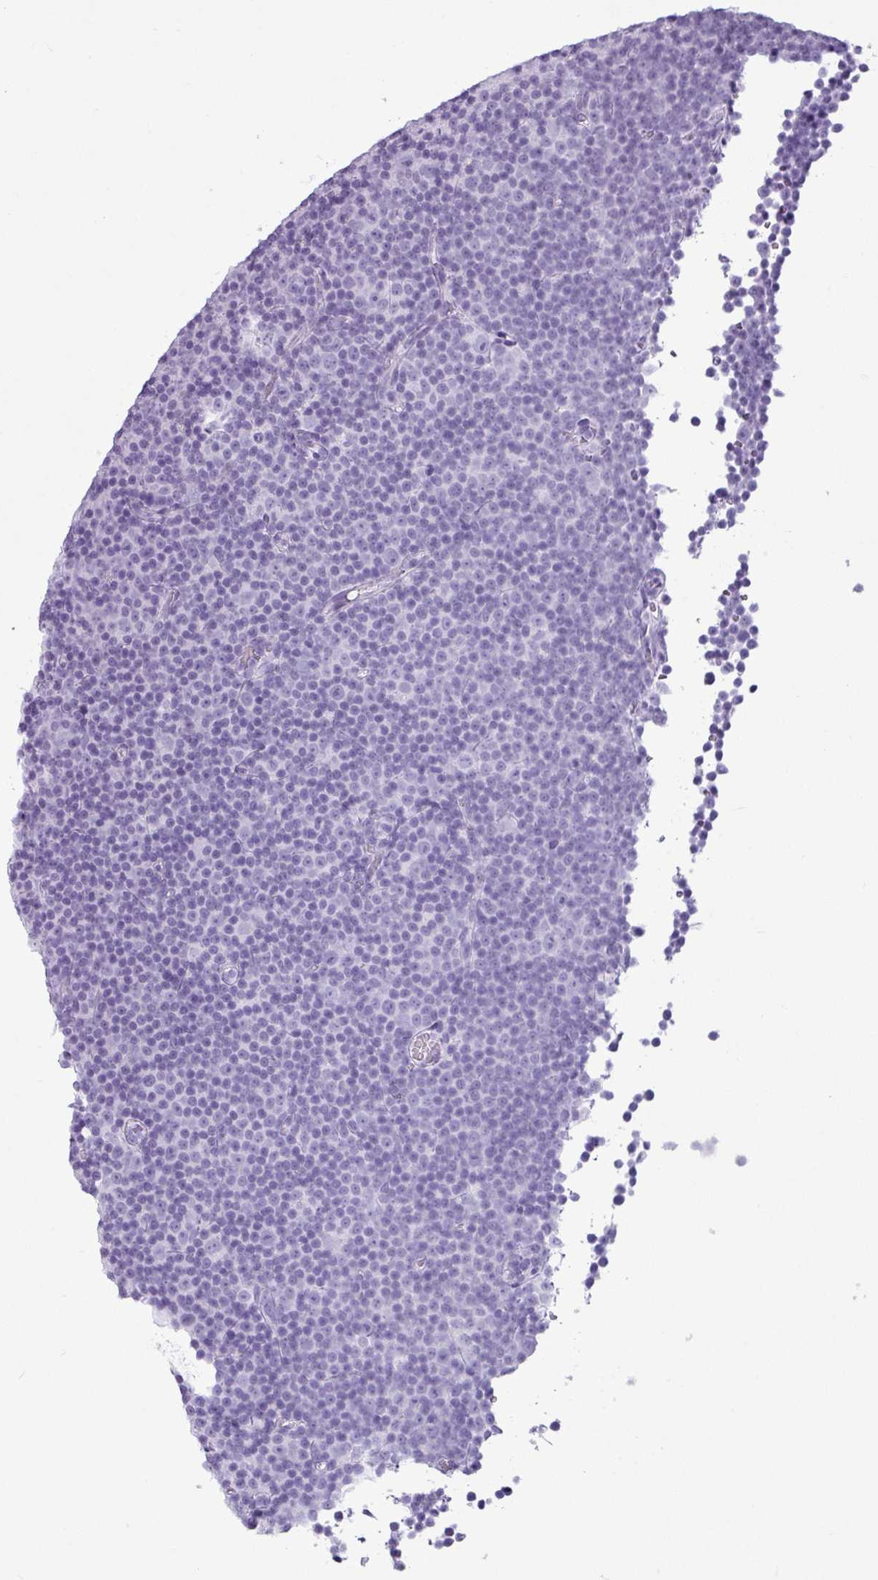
{"staining": {"intensity": "negative", "quantity": "none", "location": "none"}, "tissue": "lymphoma", "cell_type": "Tumor cells", "image_type": "cancer", "snomed": [{"axis": "morphology", "description": "Malignant lymphoma, non-Hodgkin's type, Low grade"}, {"axis": "topography", "description": "Lymph node"}], "caption": "Immunohistochemical staining of low-grade malignant lymphoma, non-Hodgkin's type reveals no significant expression in tumor cells. Nuclei are stained in blue.", "gene": "AMY1B", "patient": {"sex": "female", "age": 67}}